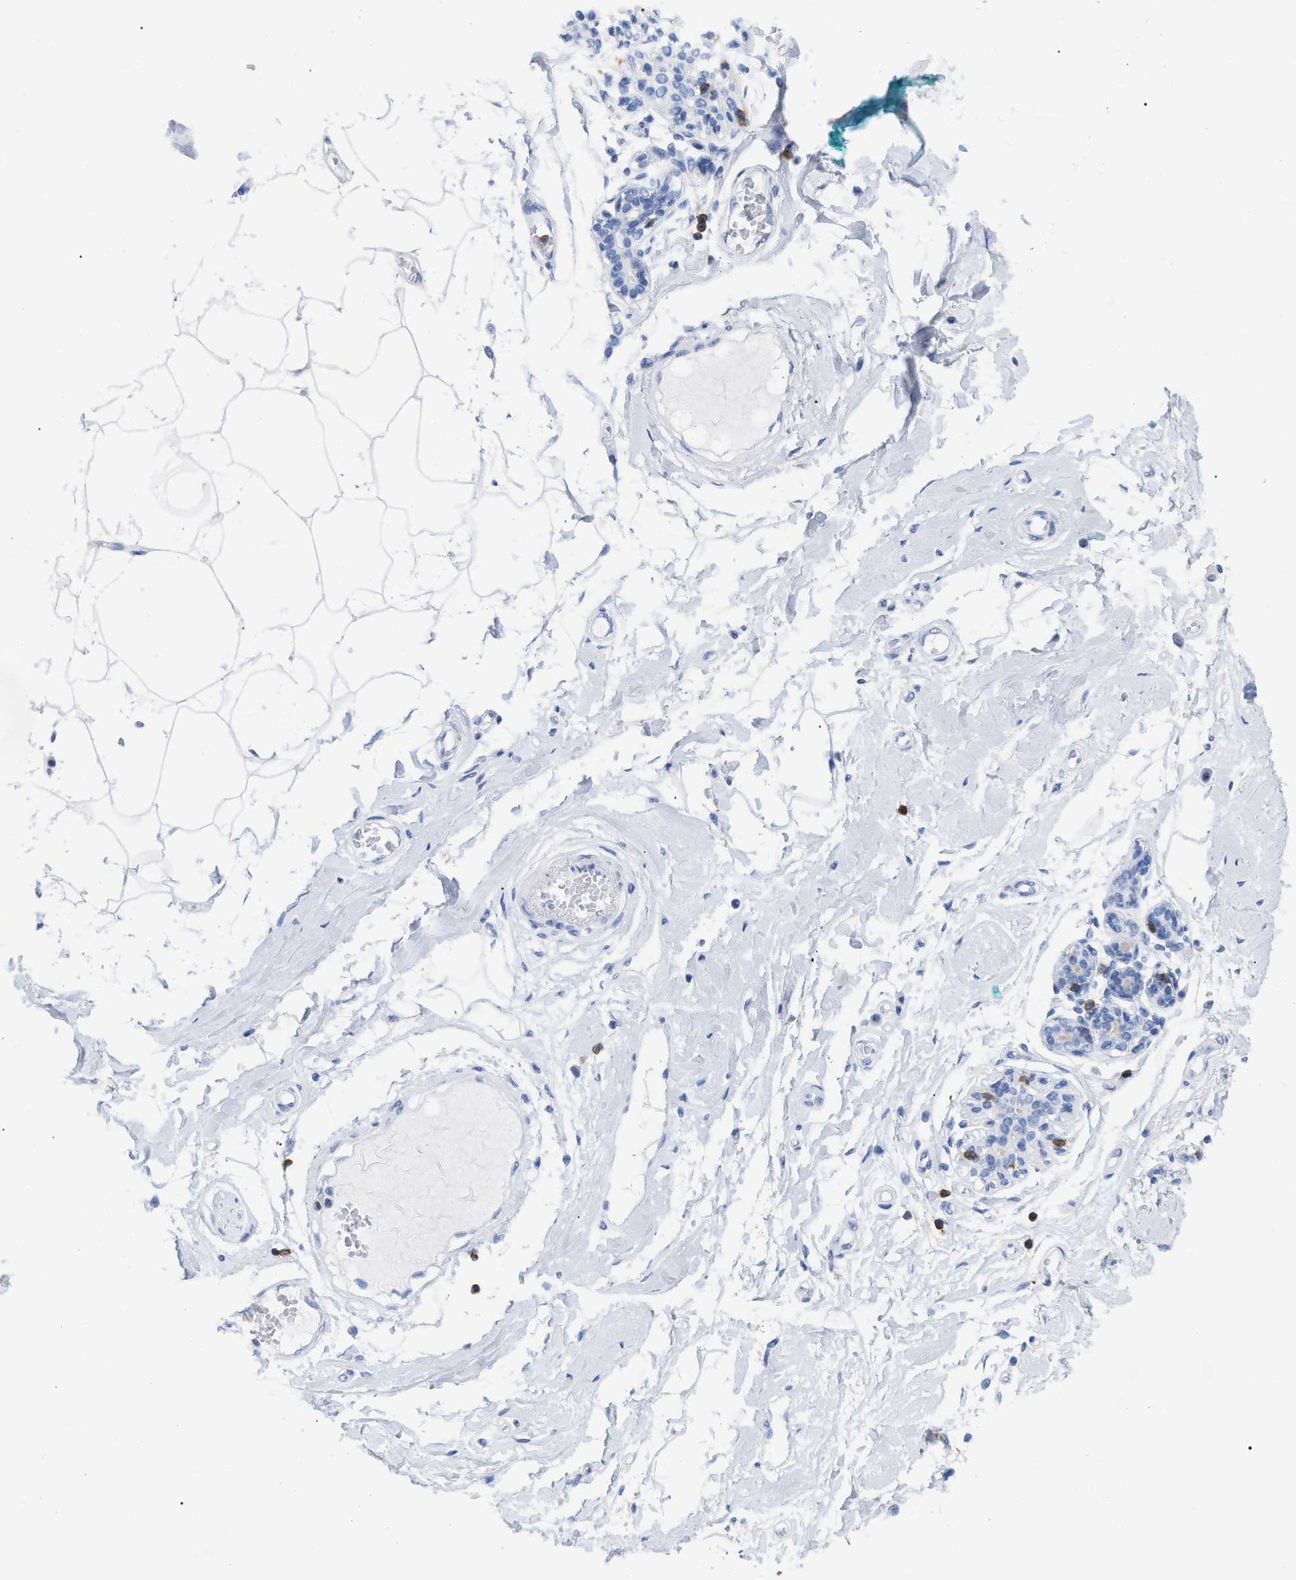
{"staining": {"intensity": "negative", "quantity": "none", "location": "none"}, "tissue": "breast", "cell_type": "Adipocytes", "image_type": "normal", "snomed": [{"axis": "morphology", "description": "Normal tissue, NOS"}, {"axis": "morphology", "description": "Lobular carcinoma"}, {"axis": "topography", "description": "Breast"}], "caption": "A histopathology image of human breast is negative for staining in adipocytes. (DAB (3,3'-diaminobenzidine) immunohistochemistry (IHC) with hematoxylin counter stain).", "gene": "CD5", "patient": {"sex": "female", "age": 59}}